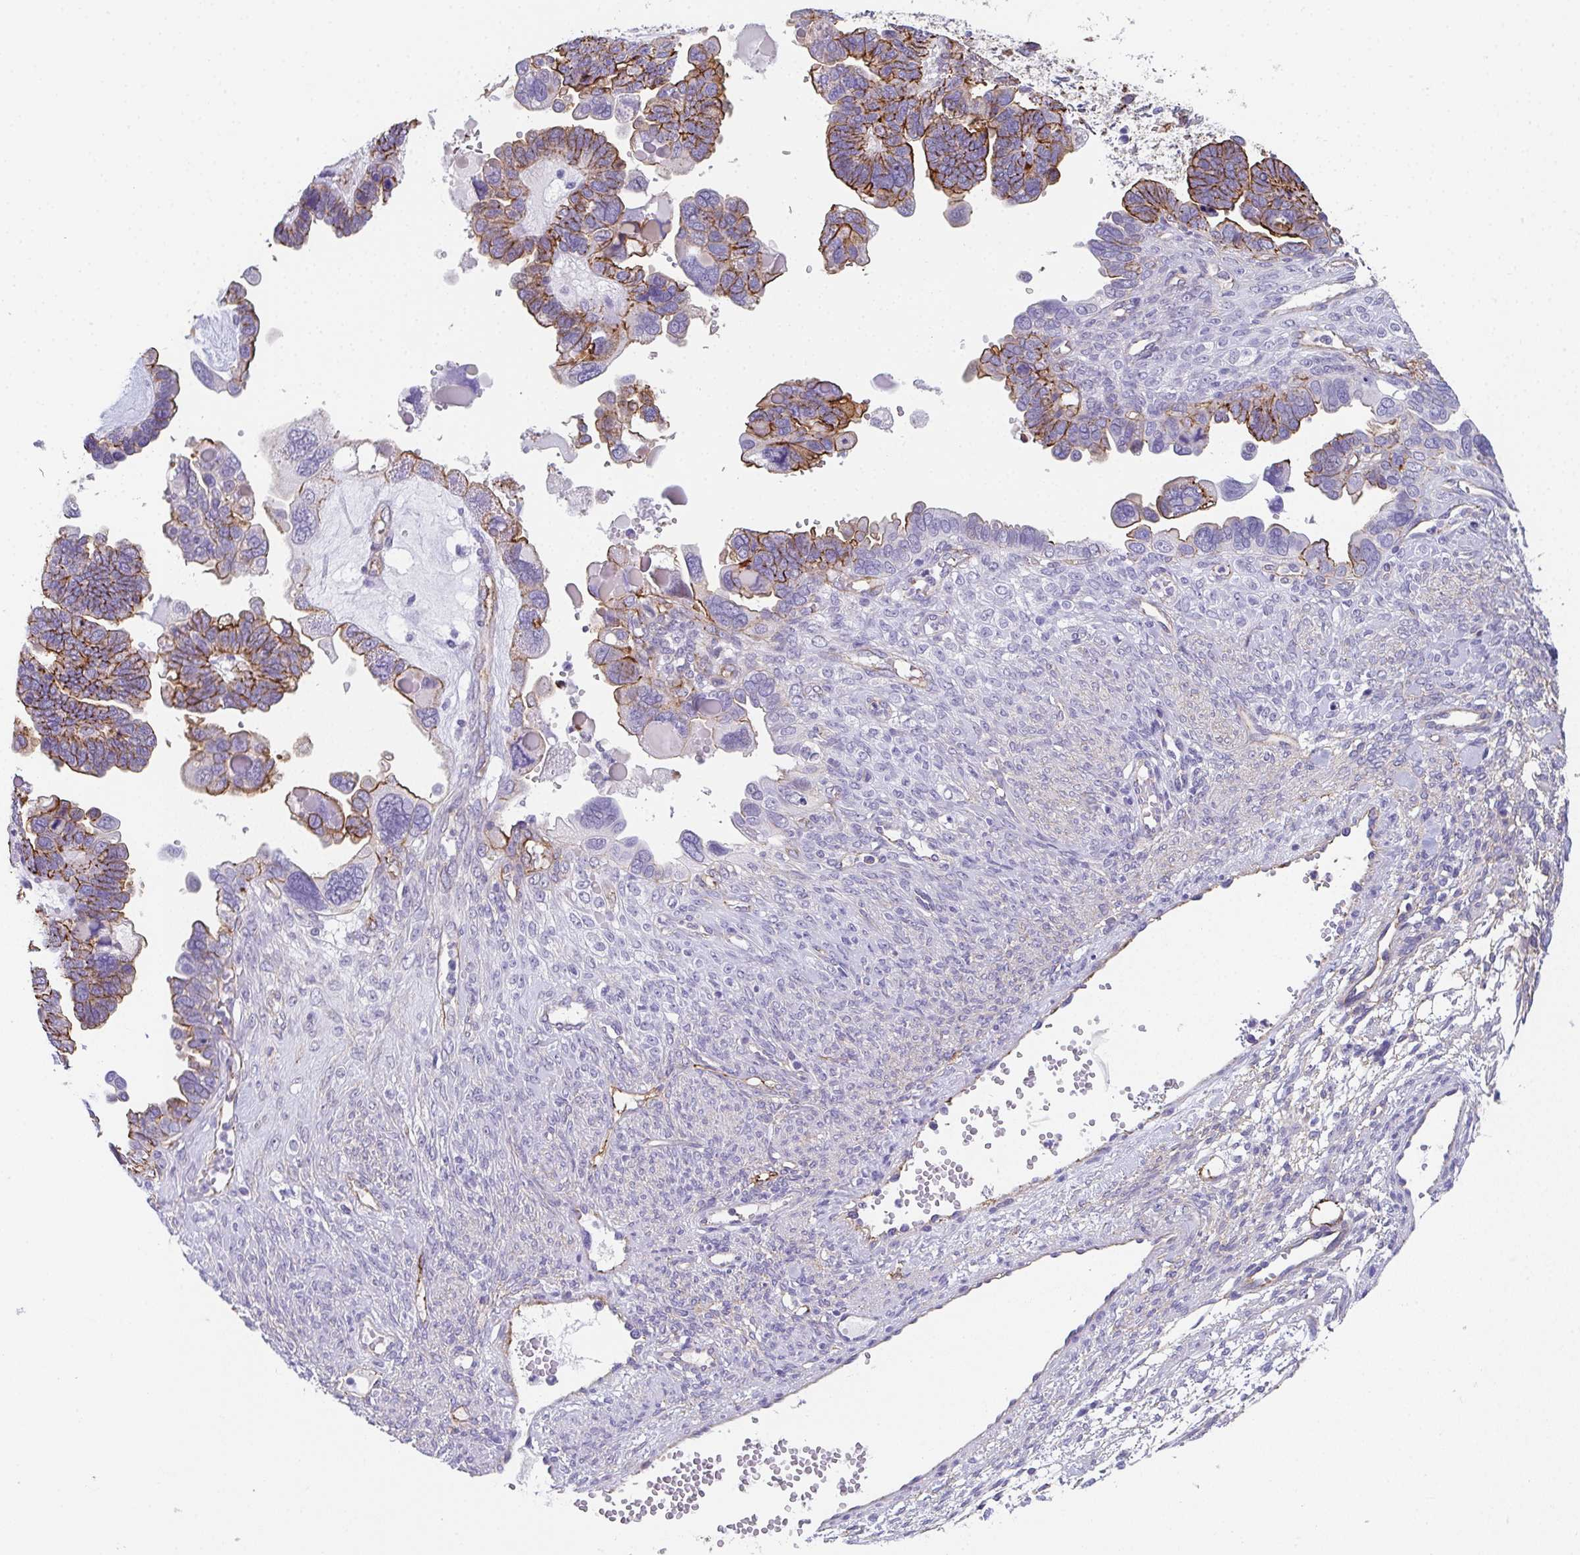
{"staining": {"intensity": "strong", "quantity": ">75%", "location": "cytoplasmic/membranous"}, "tissue": "ovarian cancer", "cell_type": "Tumor cells", "image_type": "cancer", "snomed": [{"axis": "morphology", "description": "Cystadenocarcinoma, serous, NOS"}, {"axis": "topography", "description": "Ovary"}], "caption": "There is high levels of strong cytoplasmic/membranous expression in tumor cells of serous cystadenocarcinoma (ovarian), as demonstrated by immunohistochemical staining (brown color).", "gene": "DBN1", "patient": {"sex": "female", "age": 51}}